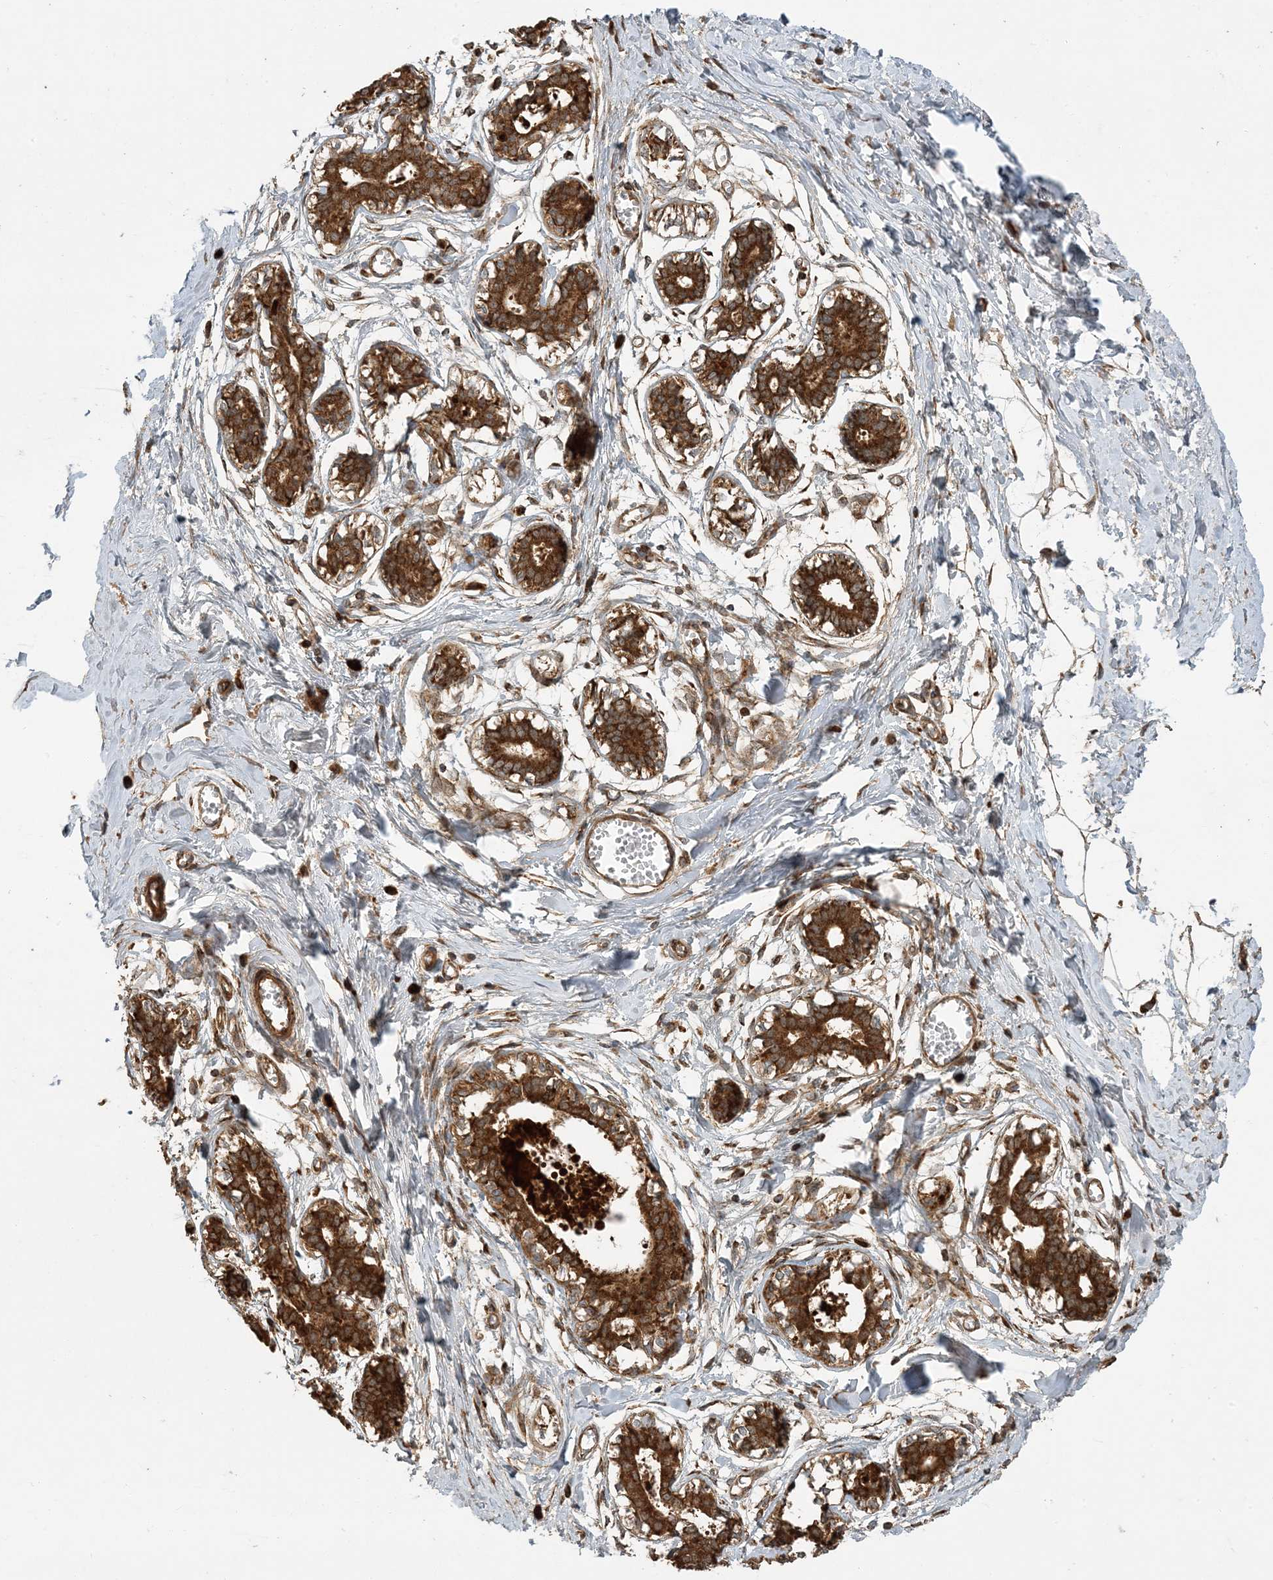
{"staining": {"intensity": "moderate", "quantity": "25%-75%", "location": "cytoplasmic/membranous"}, "tissue": "breast", "cell_type": "Adipocytes", "image_type": "normal", "snomed": [{"axis": "morphology", "description": "Normal tissue, NOS"}, {"axis": "topography", "description": "Breast"}], "caption": "Immunohistochemical staining of unremarkable human breast demonstrates 25%-75% levels of moderate cytoplasmic/membranous protein positivity in about 25%-75% of adipocytes. Immunohistochemistry (ihc) stains the protein of interest in brown and the nuclei are stained blue.", "gene": "LTN1", "patient": {"sex": "female", "age": 27}}